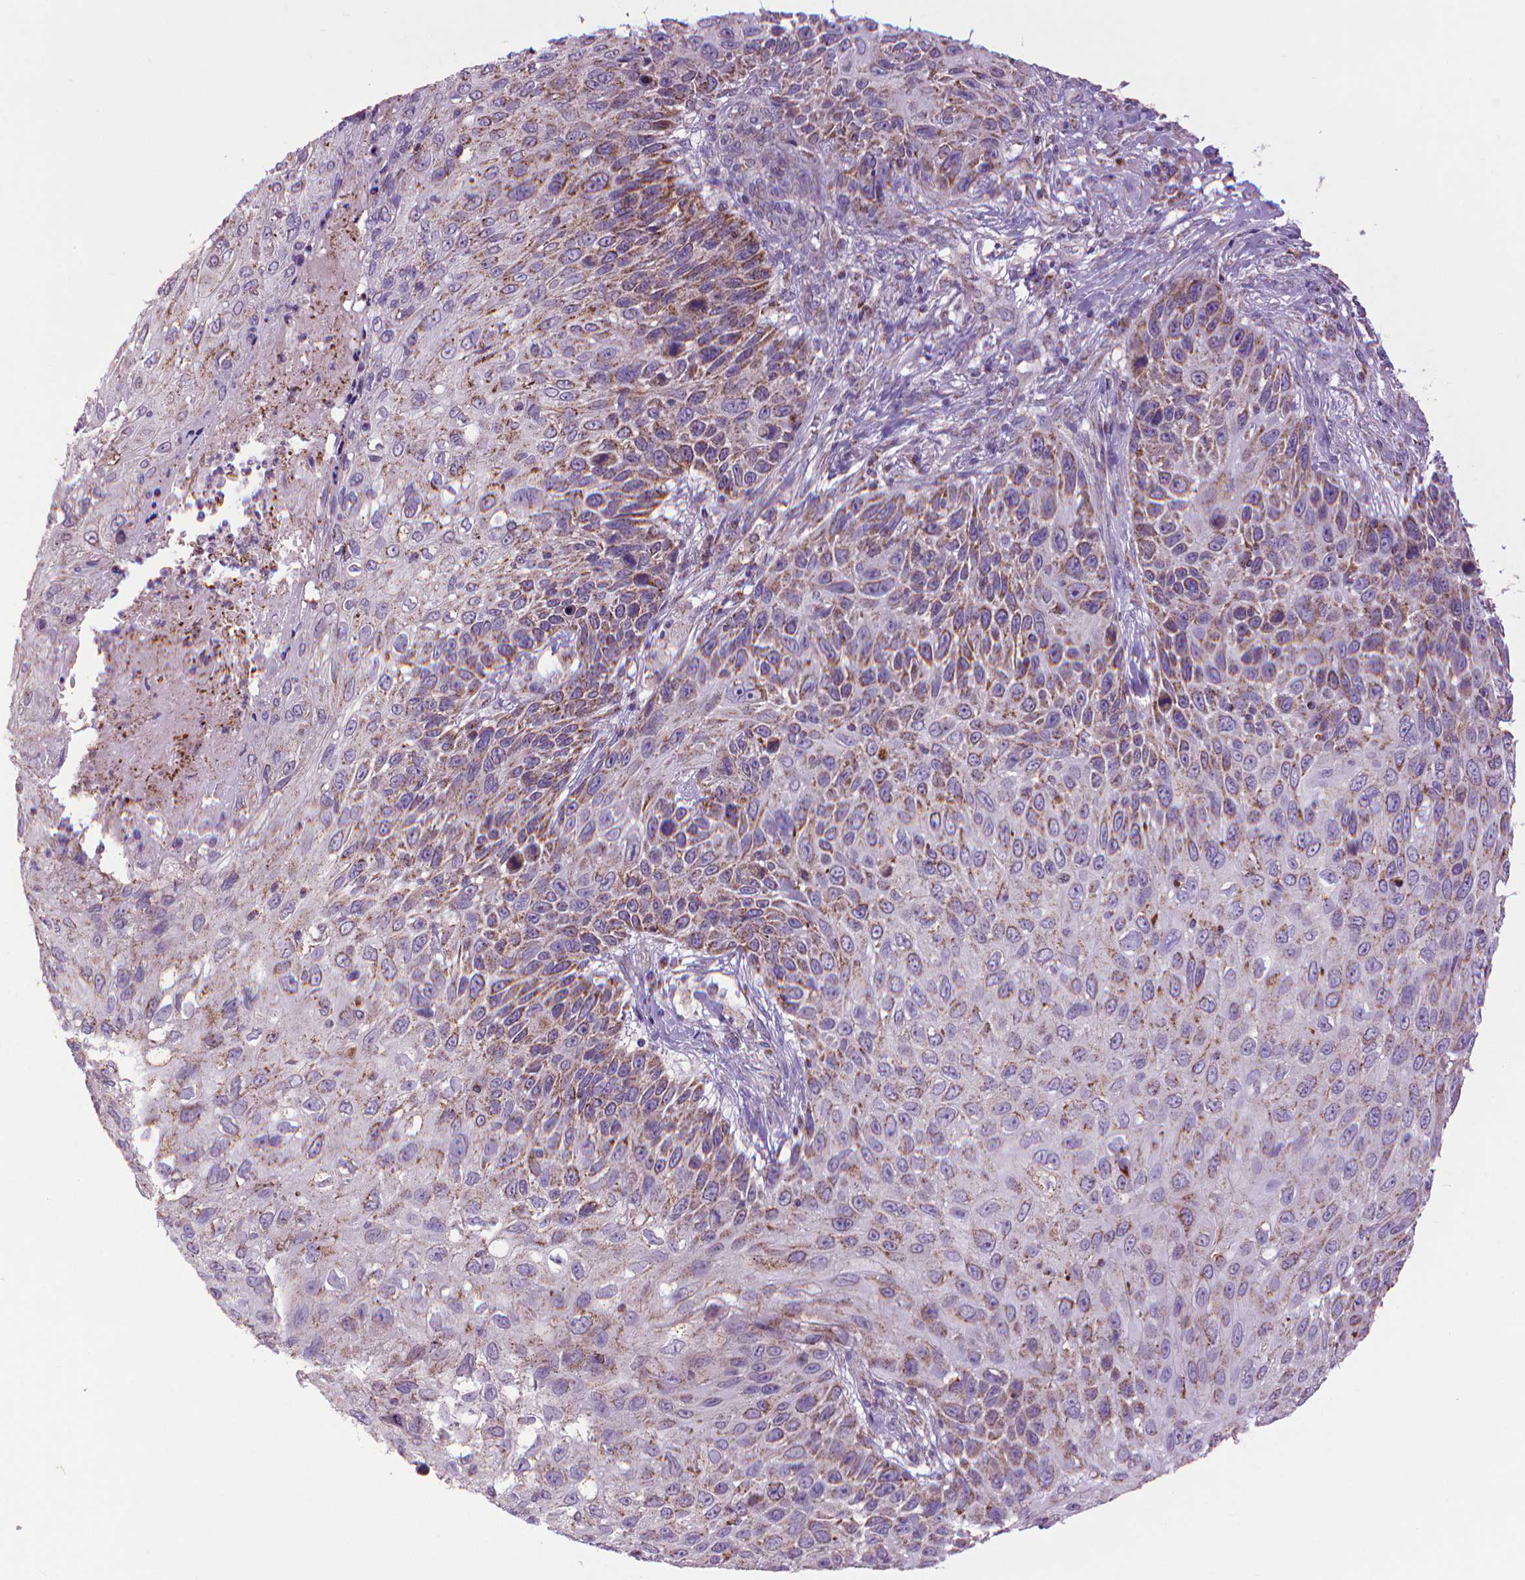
{"staining": {"intensity": "moderate", "quantity": "25%-75%", "location": "cytoplasmic/membranous"}, "tissue": "skin cancer", "cell_type": "Tumor cells", "image_type": "cancer", "snomed": [{"axis": "morphology", "description": "Squamous cell carcinoma, NOS"}, {"axis": "topography", "description": "Skin"}], "caption": "Brown immunohistochemical staining in skin cancer shows moderate cytoplasmic/membranous expression in approximately 25%-75% of tumor cells.", "gene": "VDAC1", "patient": {"sex": "male", "age": 92}}